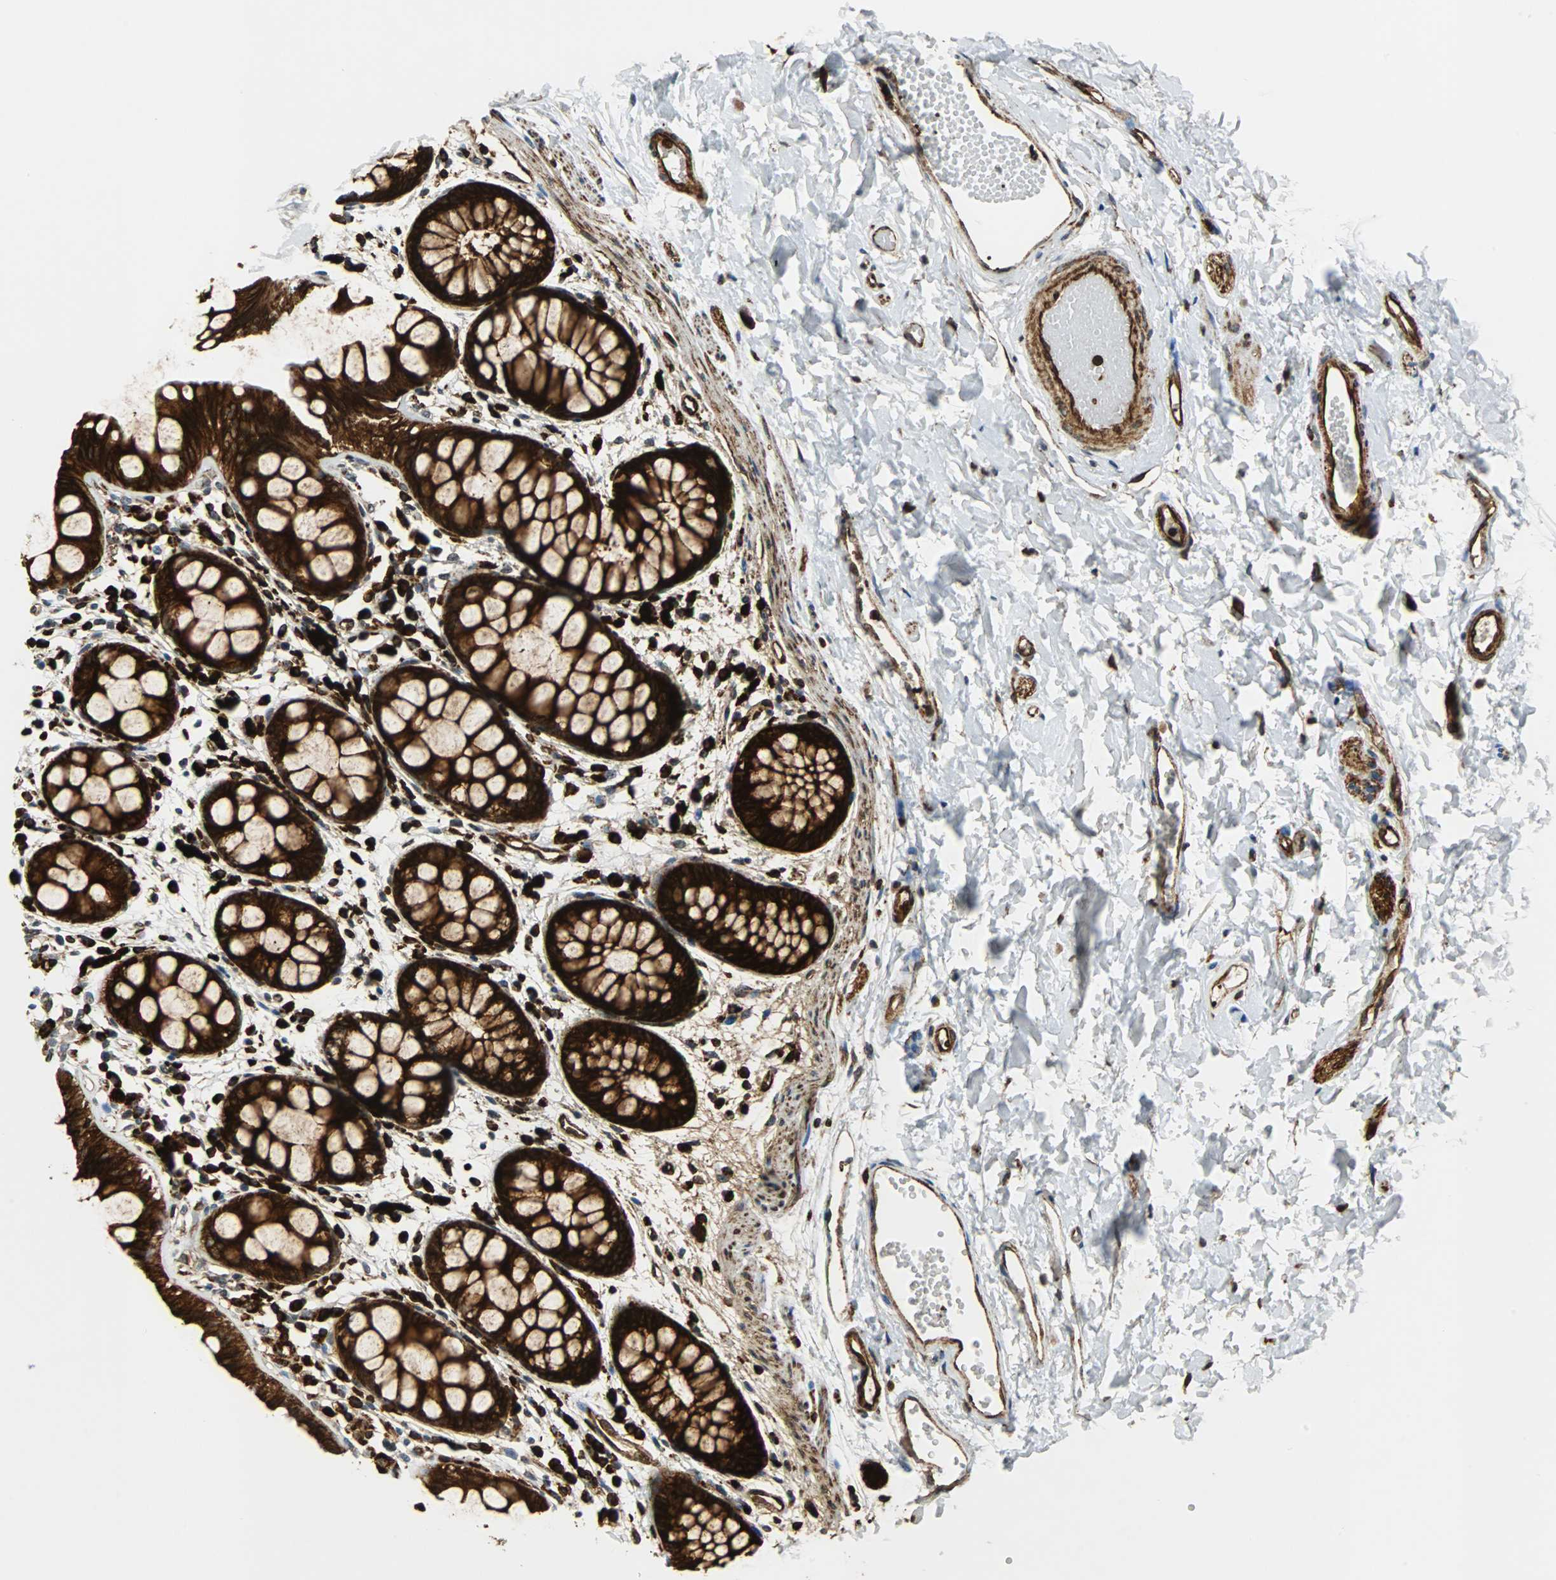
{"staining": {"intensity": "strong", "quantity": ">75%", "location": "cytoplasmic/membranous"}, "tissue": "rectum", "cell_type": "Glandular cells", "image_type": "normal", "snomed": [{"axis": "morphology", "description": "Normal tissue, NOS"}, {"axis": "topography", "description": "Rectum"}], "caption": "Immunohistochemistry (IHC) photomicrograph of benign human rectum stained for a protein (brown), which shows high levels of strong cytoplasmic/membranous positivity in approximately >75% of glandular cells.", "gene": "TUBA4A", "patient": {"sex": "female", "age": 66}}